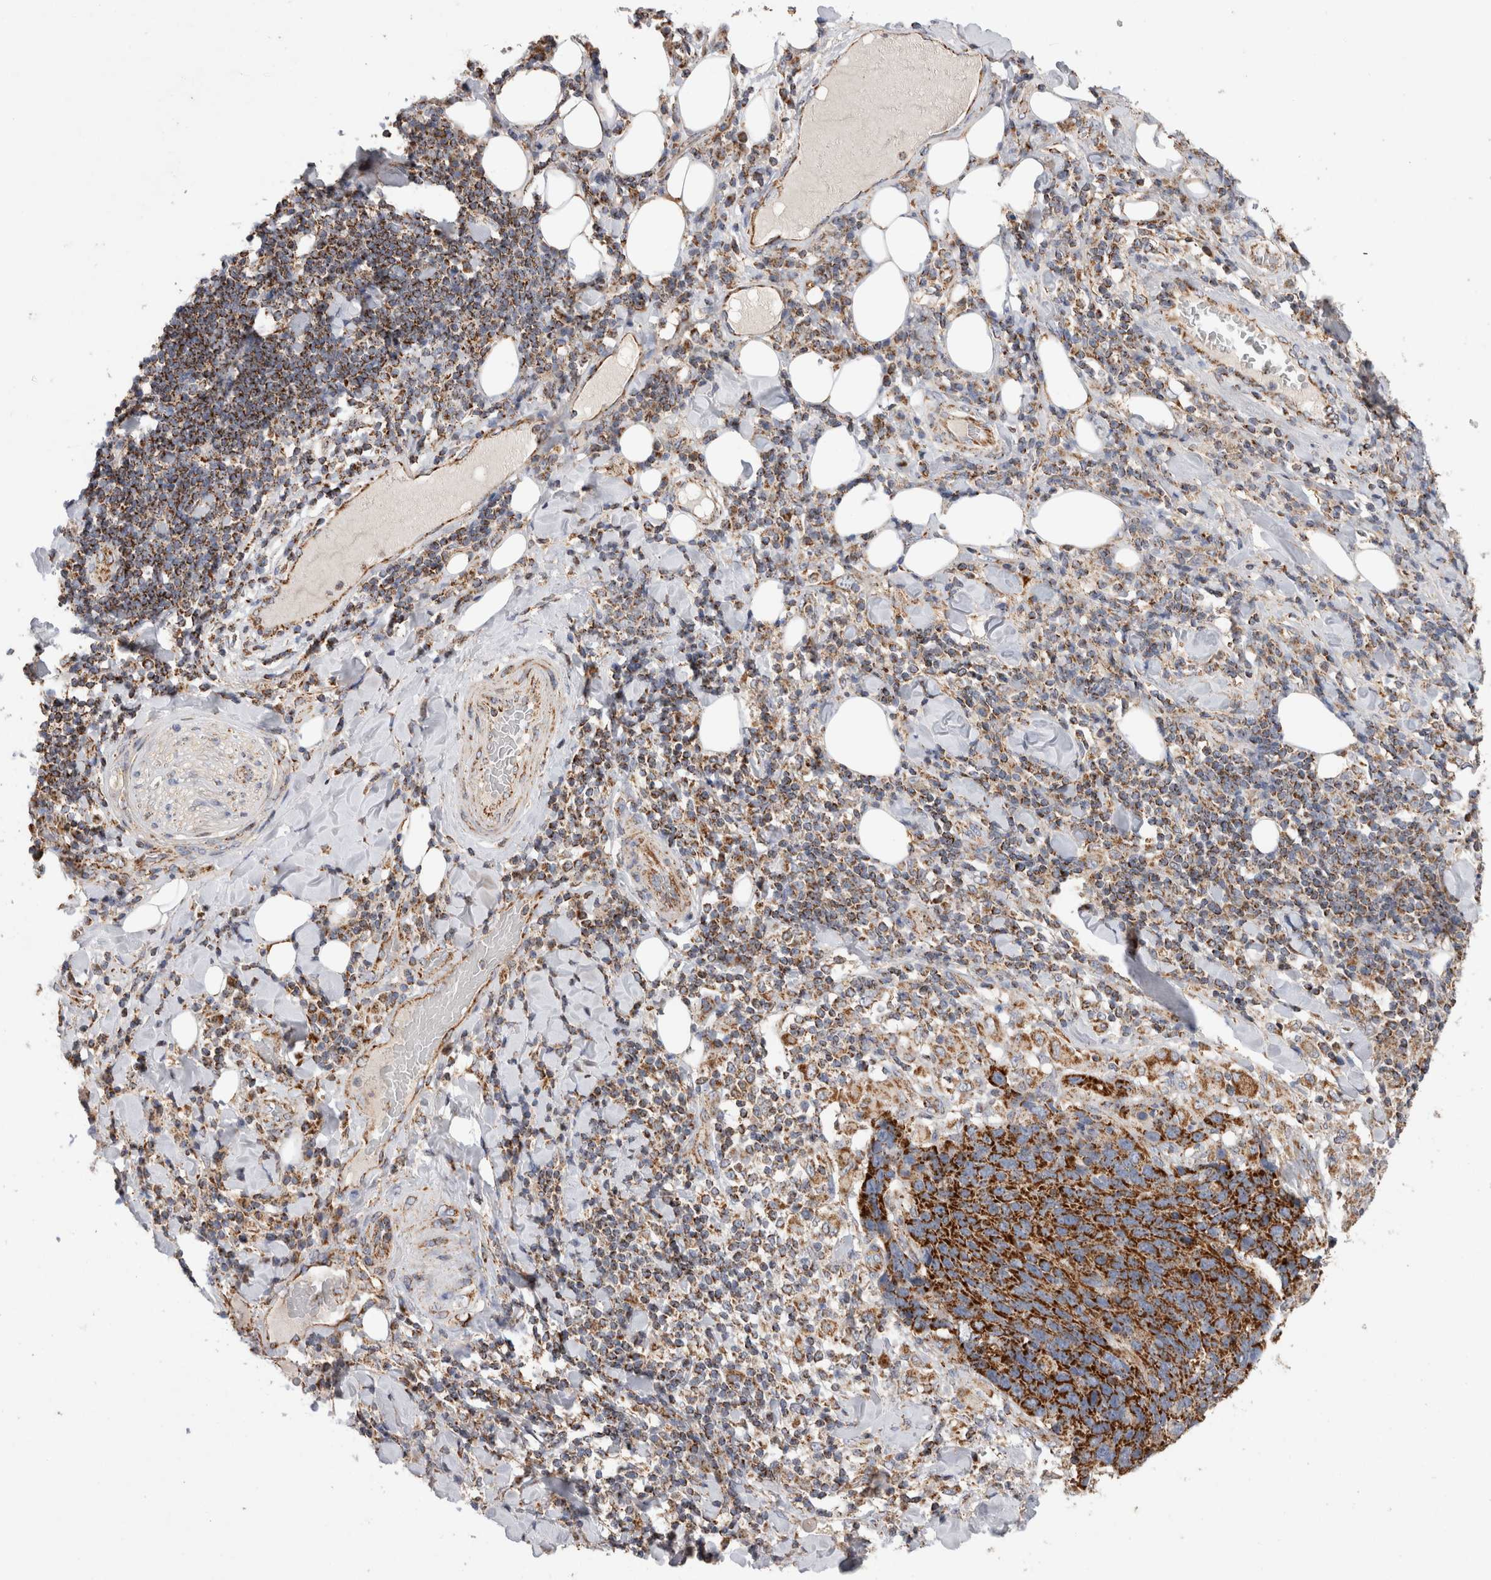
{"staining": {"intensity": "strong", "quantity": ">75%", "location": "cytoplasmic/membranous"}, "tissue": "lung cancer", "cell_type": "Tumor cells", "image_type": "cancer", "snomed": [{"axis": "morphology", "description": "Squamous cell carcinoma, NOS"}, {"axis": "topography", "description": "Lung"}], "caption": "Squamous cell carcinoma (lung) stained for a protein (brown) exhibits strong cytoplasmic/membranous positive expression in approximately >75% of tumor cells.", "gene": "IARS2", "patient": {"sex": "male", "age": 66}}